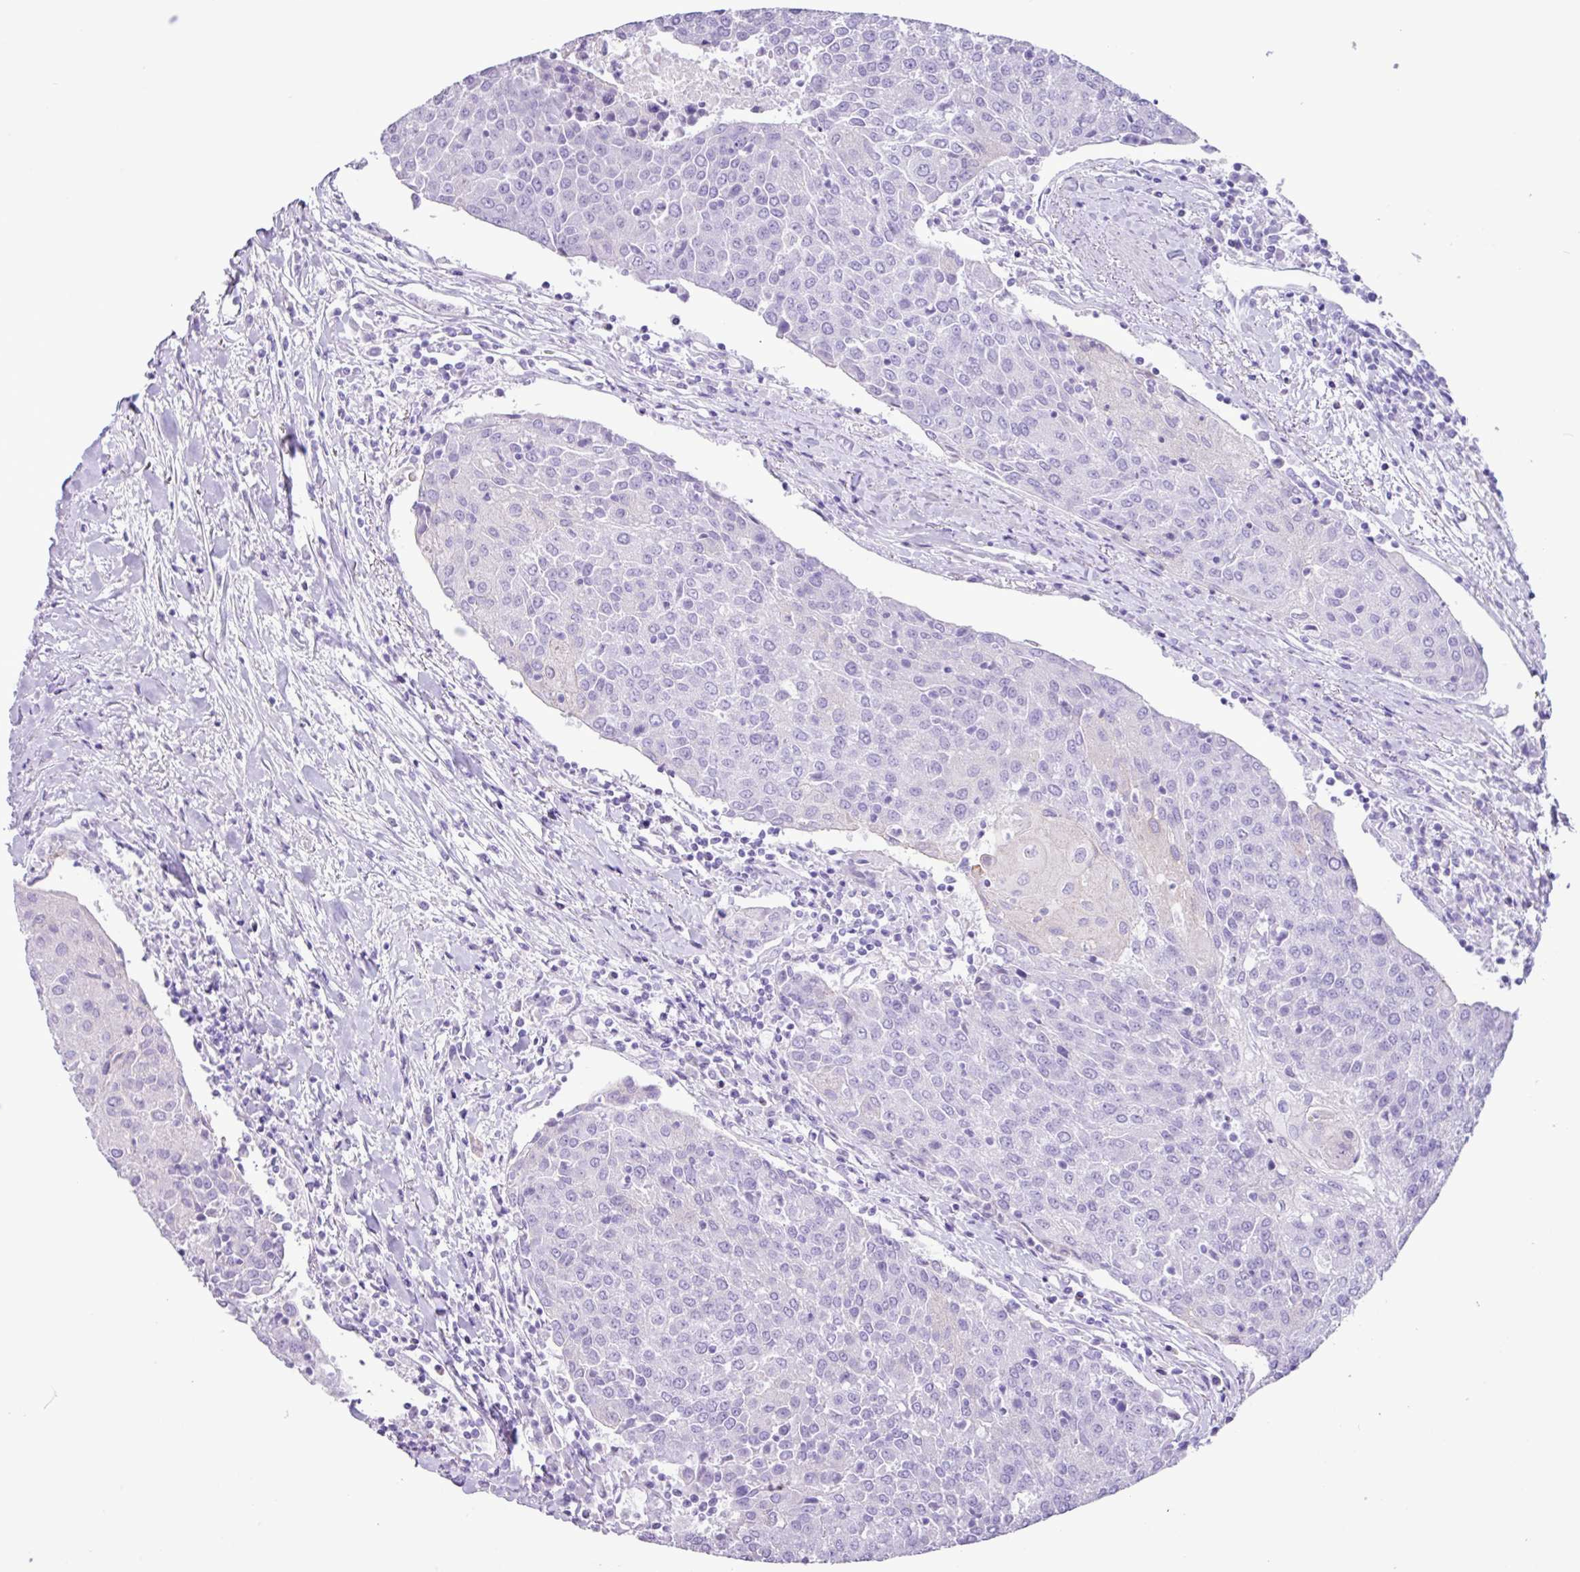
{"staining": {"intensity": "negative", "quantity": "none", "location": "none"}, "tissue": "urothelial cancer", "cell_type": "Tumor cells", "image_type": "cancer", "snomed": [{"axis": "morphology", "description": "Urothelial carcinoma, High grade"}, {"axis": "topography", "description": "Urinary bladder"}], "caption": "A histopathology image of human high-grade urothelial carcinoma is negative for staining in tumor cells. (DAB immunohistochemistry (IHC) visualized using brightfield microscopy, high magnification).", "gene": "CKMT2", "patient": {"sex": "female", "age": 85}}